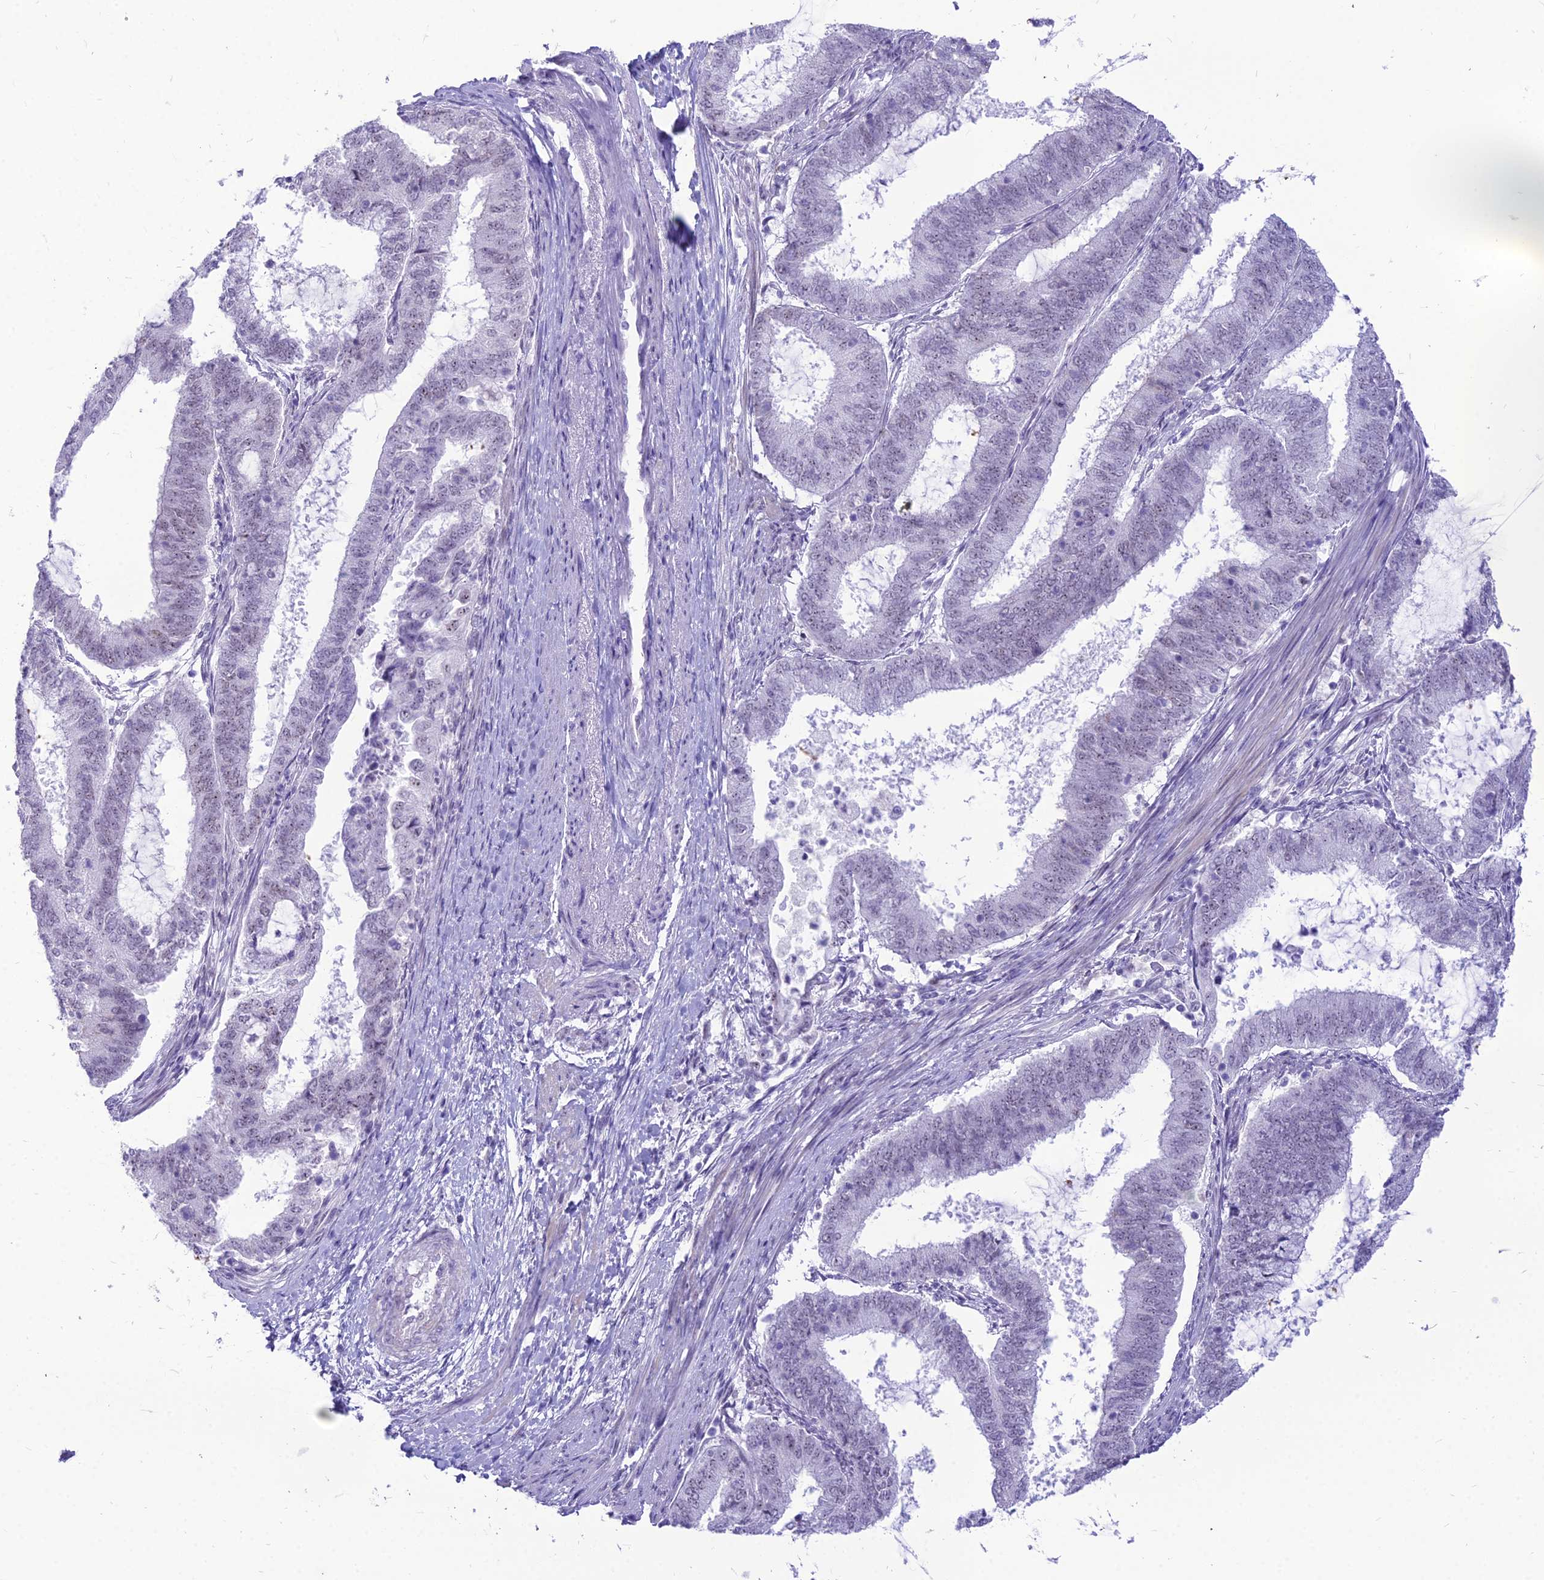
{"staining": {"intensity": "weak", "quantity": "<25%", "location": "nuclear"}, "tissue": "endometrial cancer", "cell_type": "Tumor cells", "image_type": "cancer", "snomed": [{"axis": "morphology", "description": "Adenocarcinoma, NOS"}, {"axis": "topography", "description": "Endometrium"}], "caption": "DAB immunohistochemical staining of human endometrial adenocarcinoma shows no significant expression in tumor cells.", "gene": "DHX40", "patient": {"sex": "female", "age": 51}}